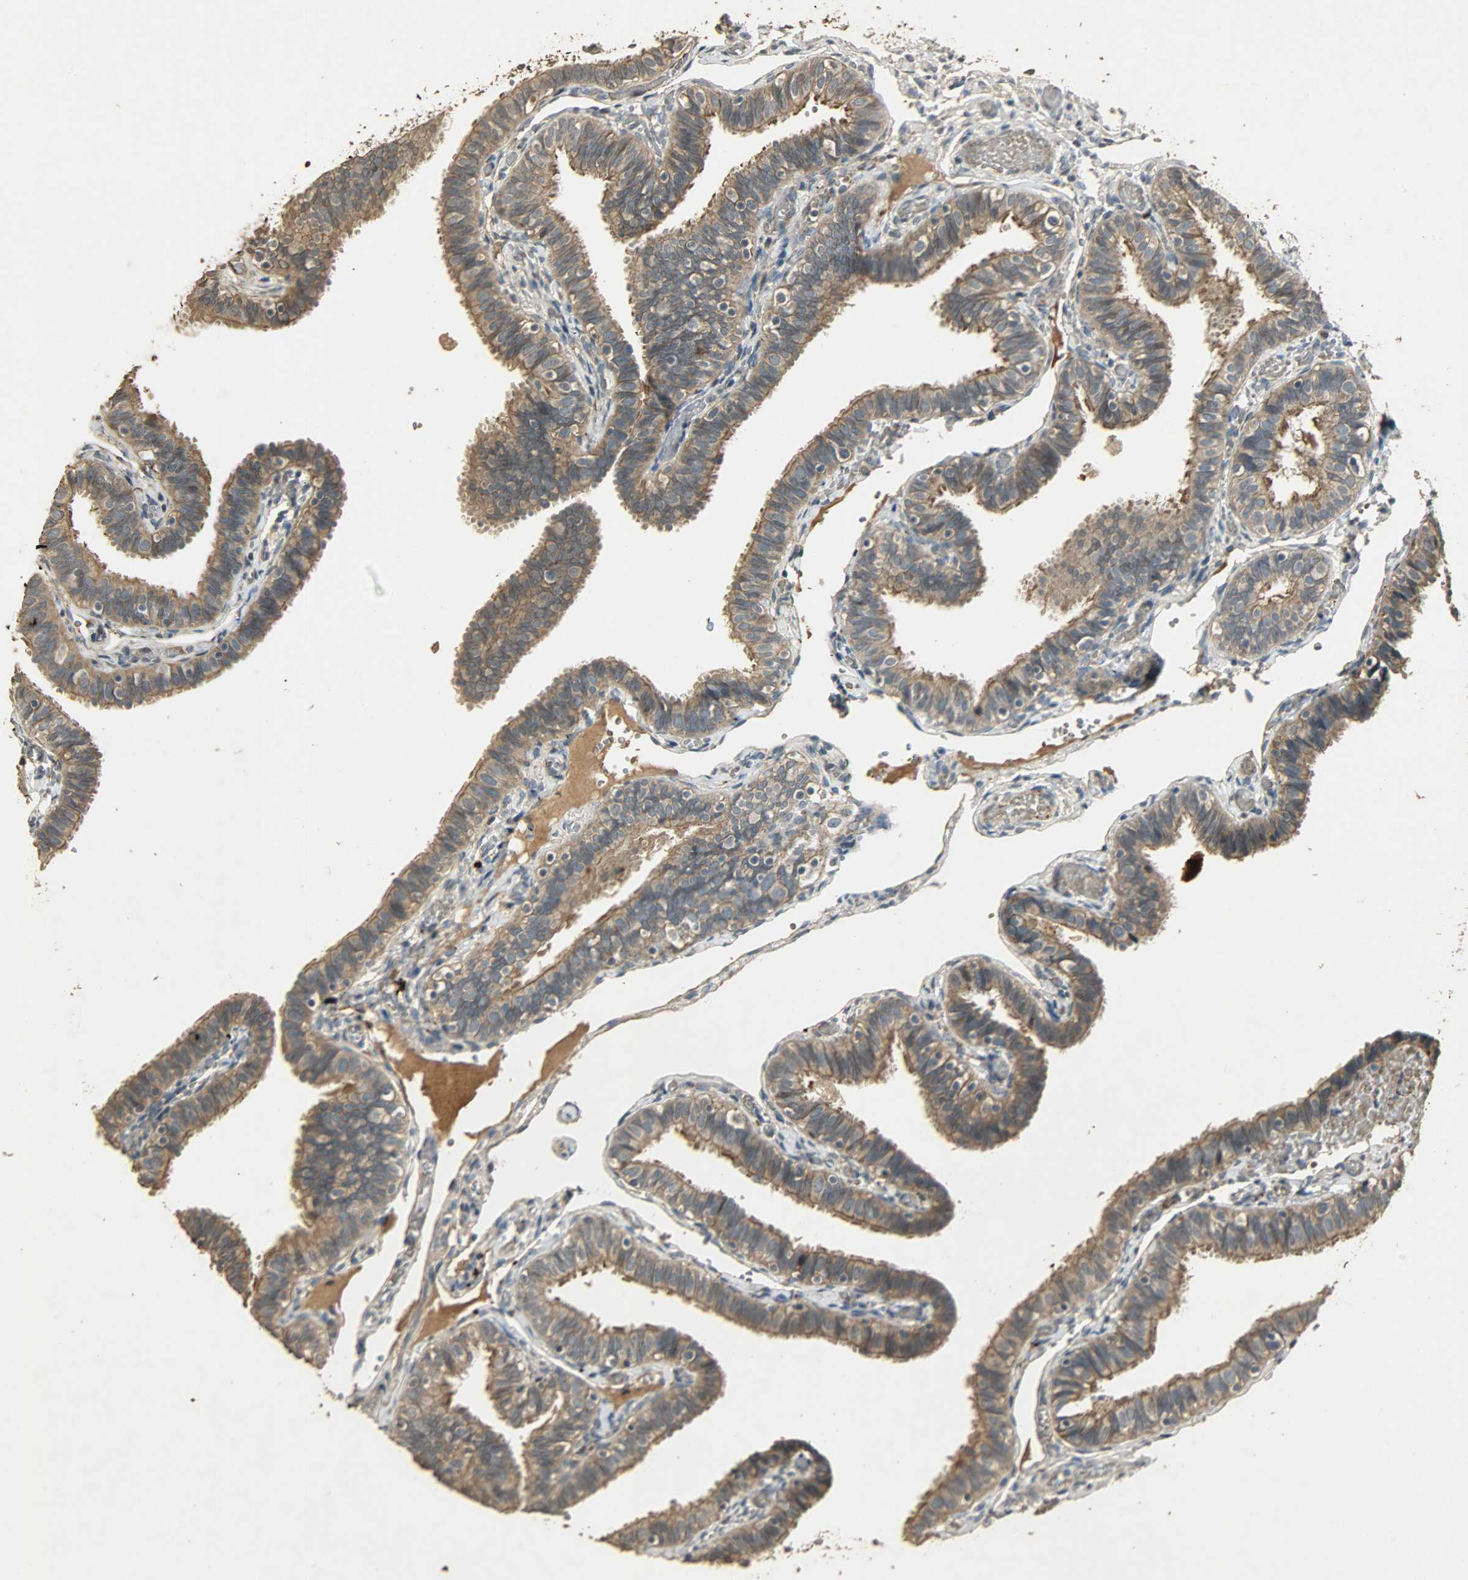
{"staining": {"intensity": "moderate", "quantity": ">75%", "location": "cytoplasmic/membranous"}, "tissue": "fallopian tube", "cell_type": "Glandular cells", "image_type": "normal", "snomed": [{"axis": "morphology", "description": "Normal tissue, NOS"}, {"axis": "topography", "description": "Fallopian tube"}], "caption": "This is an image of immunohistochemistry (IHC) staining of unremarkable fallopian tube, which shows moderate positivity in the cytoplasmic/membranous of glandular cells.", "gene": "ATP2B1", "patient": {"sex": "female", "age": 46}}